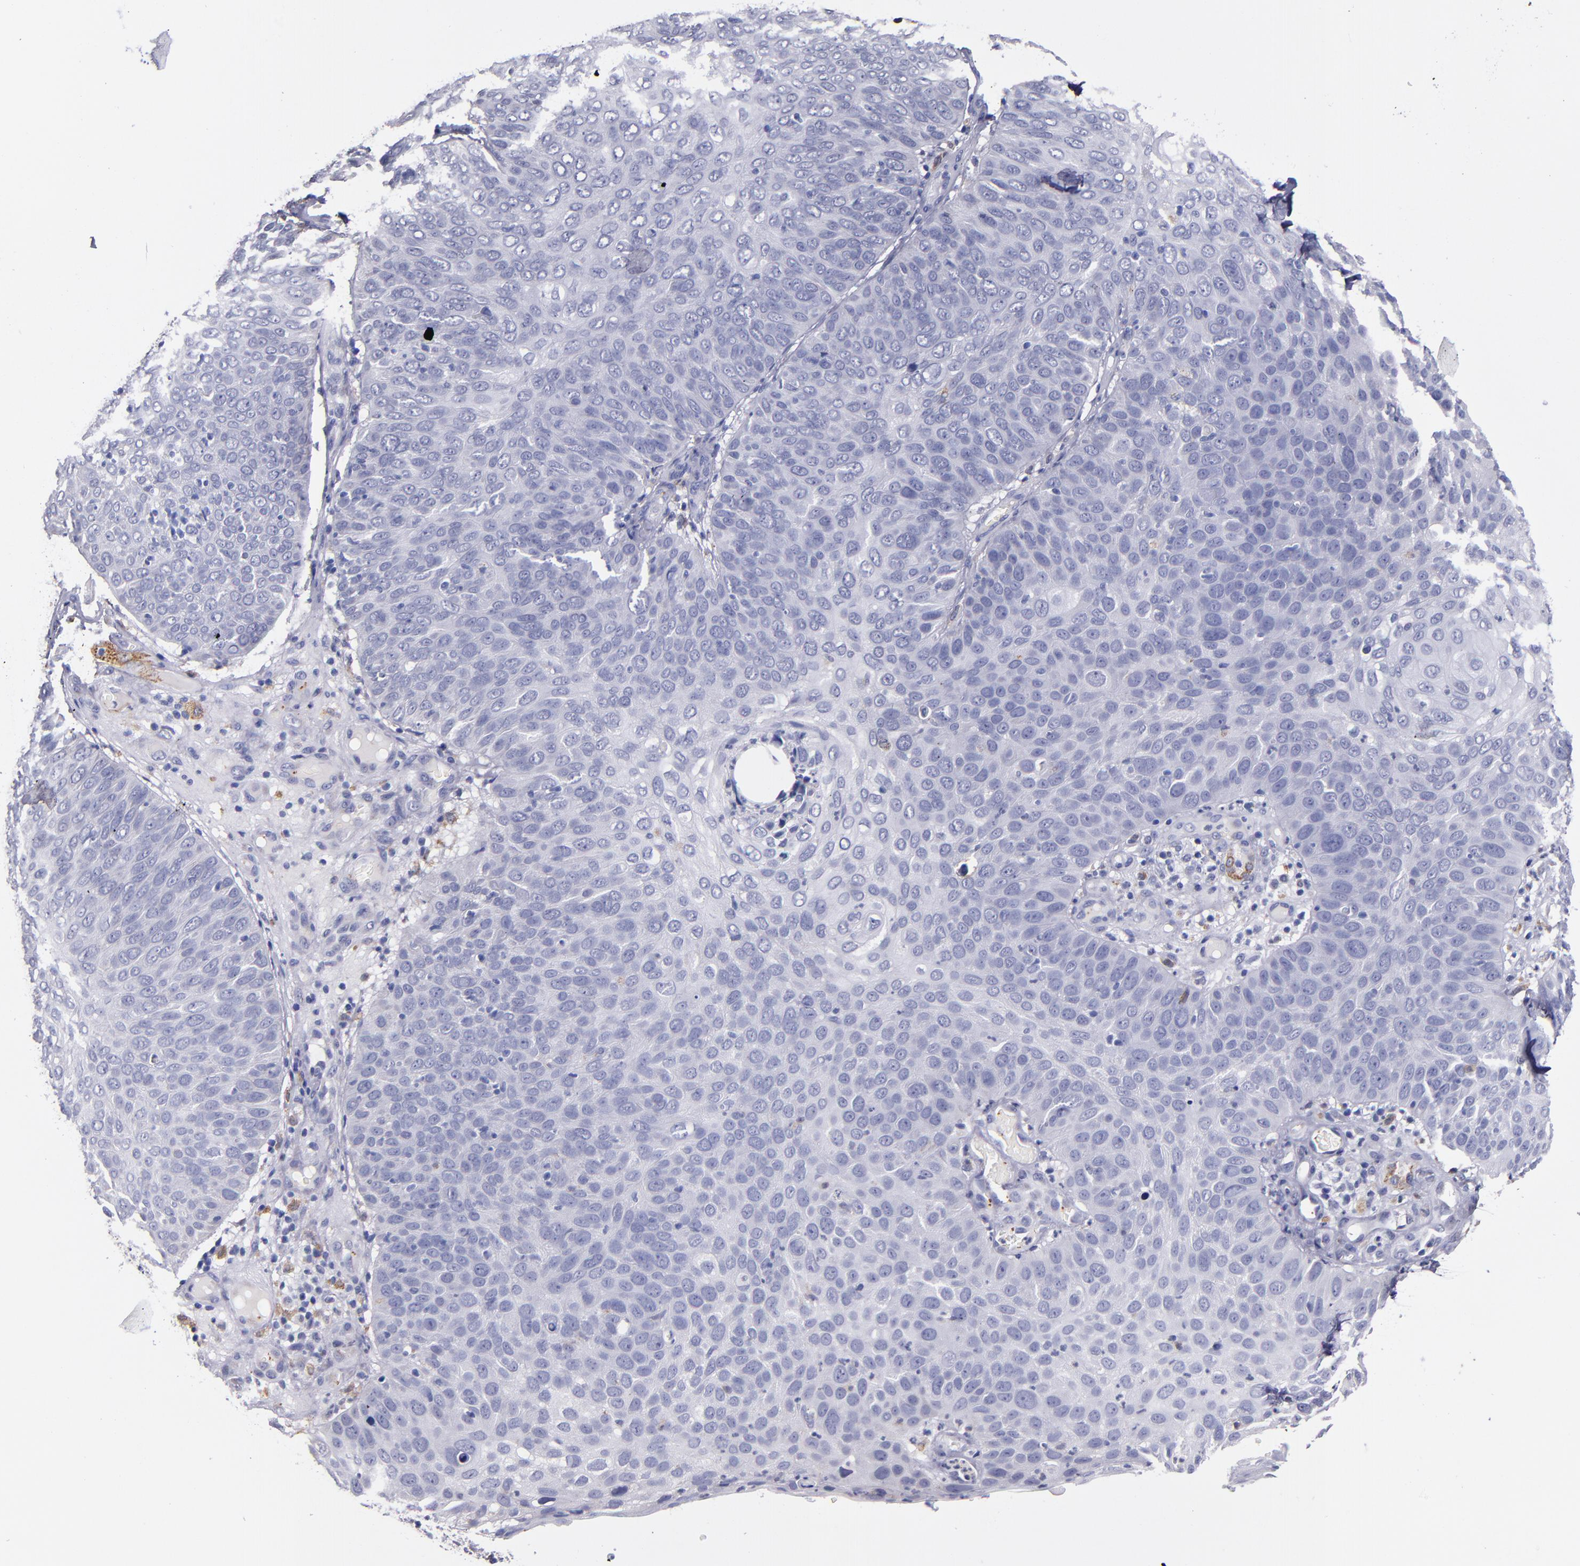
{"staining": {"intensity": "negative", "quantity": "none", "location": "none"}, "tissue": "skin cancer", "cell_type": "Tumor cells", "image_type": "cancer", "snomed": [{"axis": "morphology", "description": "Squamous cell carcinoma, NOS"}, {"axis": "topography", "description": "Skin"}], "caption": "The image exhibits no significant expression in tumor cells of squamous cell carcinoma (skin). The staining is performed using DAB (3,3'-diaminobenzidine) brown chromogen with nuclei counter-stained in using hematoxylin.", "gene": "SELP", "patient": {"sex": "male", "age": 87}}